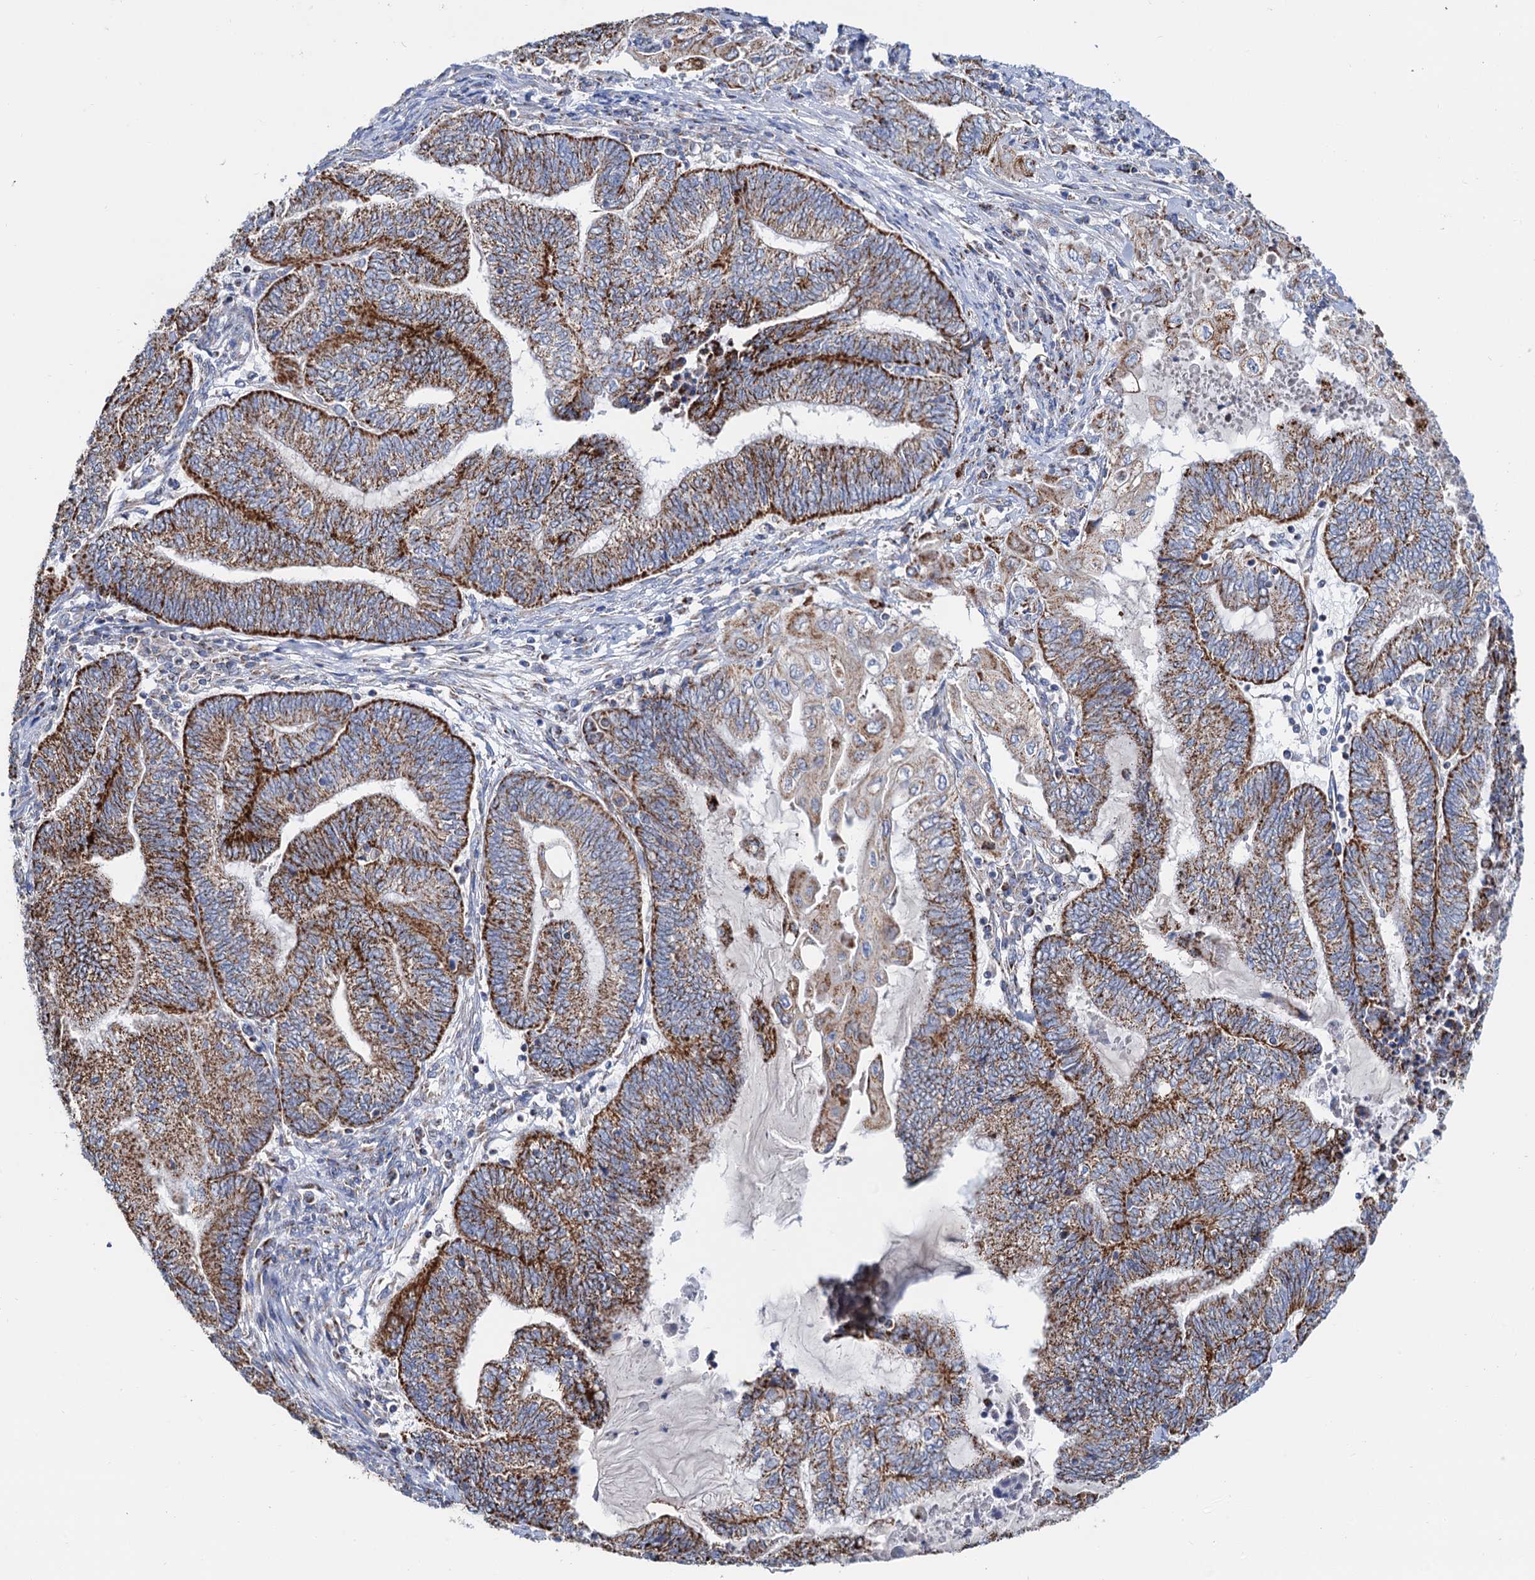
{"staining": {"intensity": "strong", "quantity": ">75%", "location": "cytoplasmic/membranous"}, "tissue": "endometrial cancer", "cell_type": "Tumor cells", "image_type": "cancer", "snomed": [{"axis": "morphology", "description": "Adenocarcinoma, NOS"}, {"axis": "topography", "description": "Uterus"}, {"axis": "topography", "description": "Endometrium"}], "caption": "Protein analysis of endometrial cancer tissue exhibits strong cytoplasmic/membranous staining in approximately >75% of tumor cells.", "gene": "C2CD3", "patient": {"sex": "female", "age": 70}}